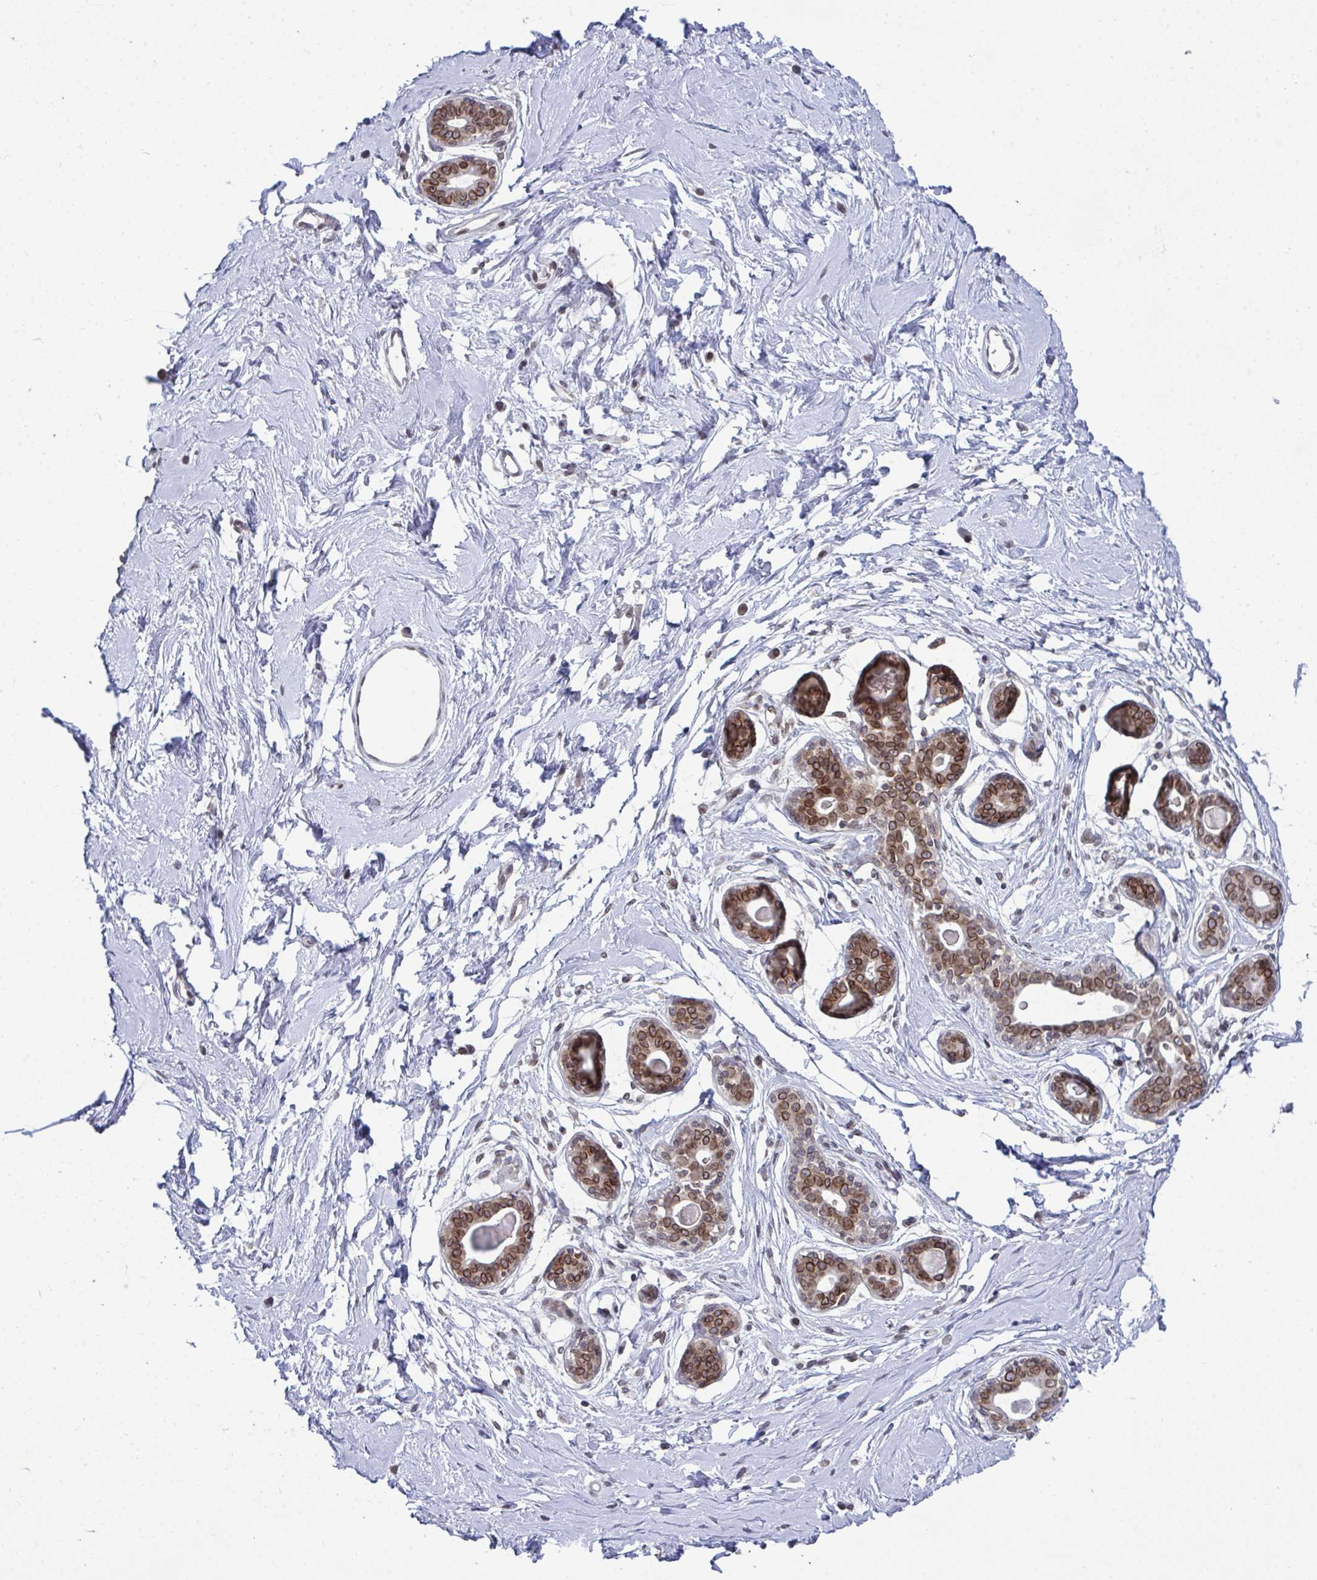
{"staining": {"intensity": "negative", "quantity": "none", "location": "none"}, "tissue": "breast", "cell_type": "Adipocytes", "image_type": "normal", "snomed": [{"axis": "morphology", "description": "Normal tissue, NOS"}, {"axis": "topography", "description": "Breast"}], "caption": "Breast was stained to show a protein in brown. There is no significant expression in adipocytes. (Immunohistochemistry, brightfield microscopy, high magnification).", "gene": "RANBP2", "patient": {"sex": "female", "age": 45}}